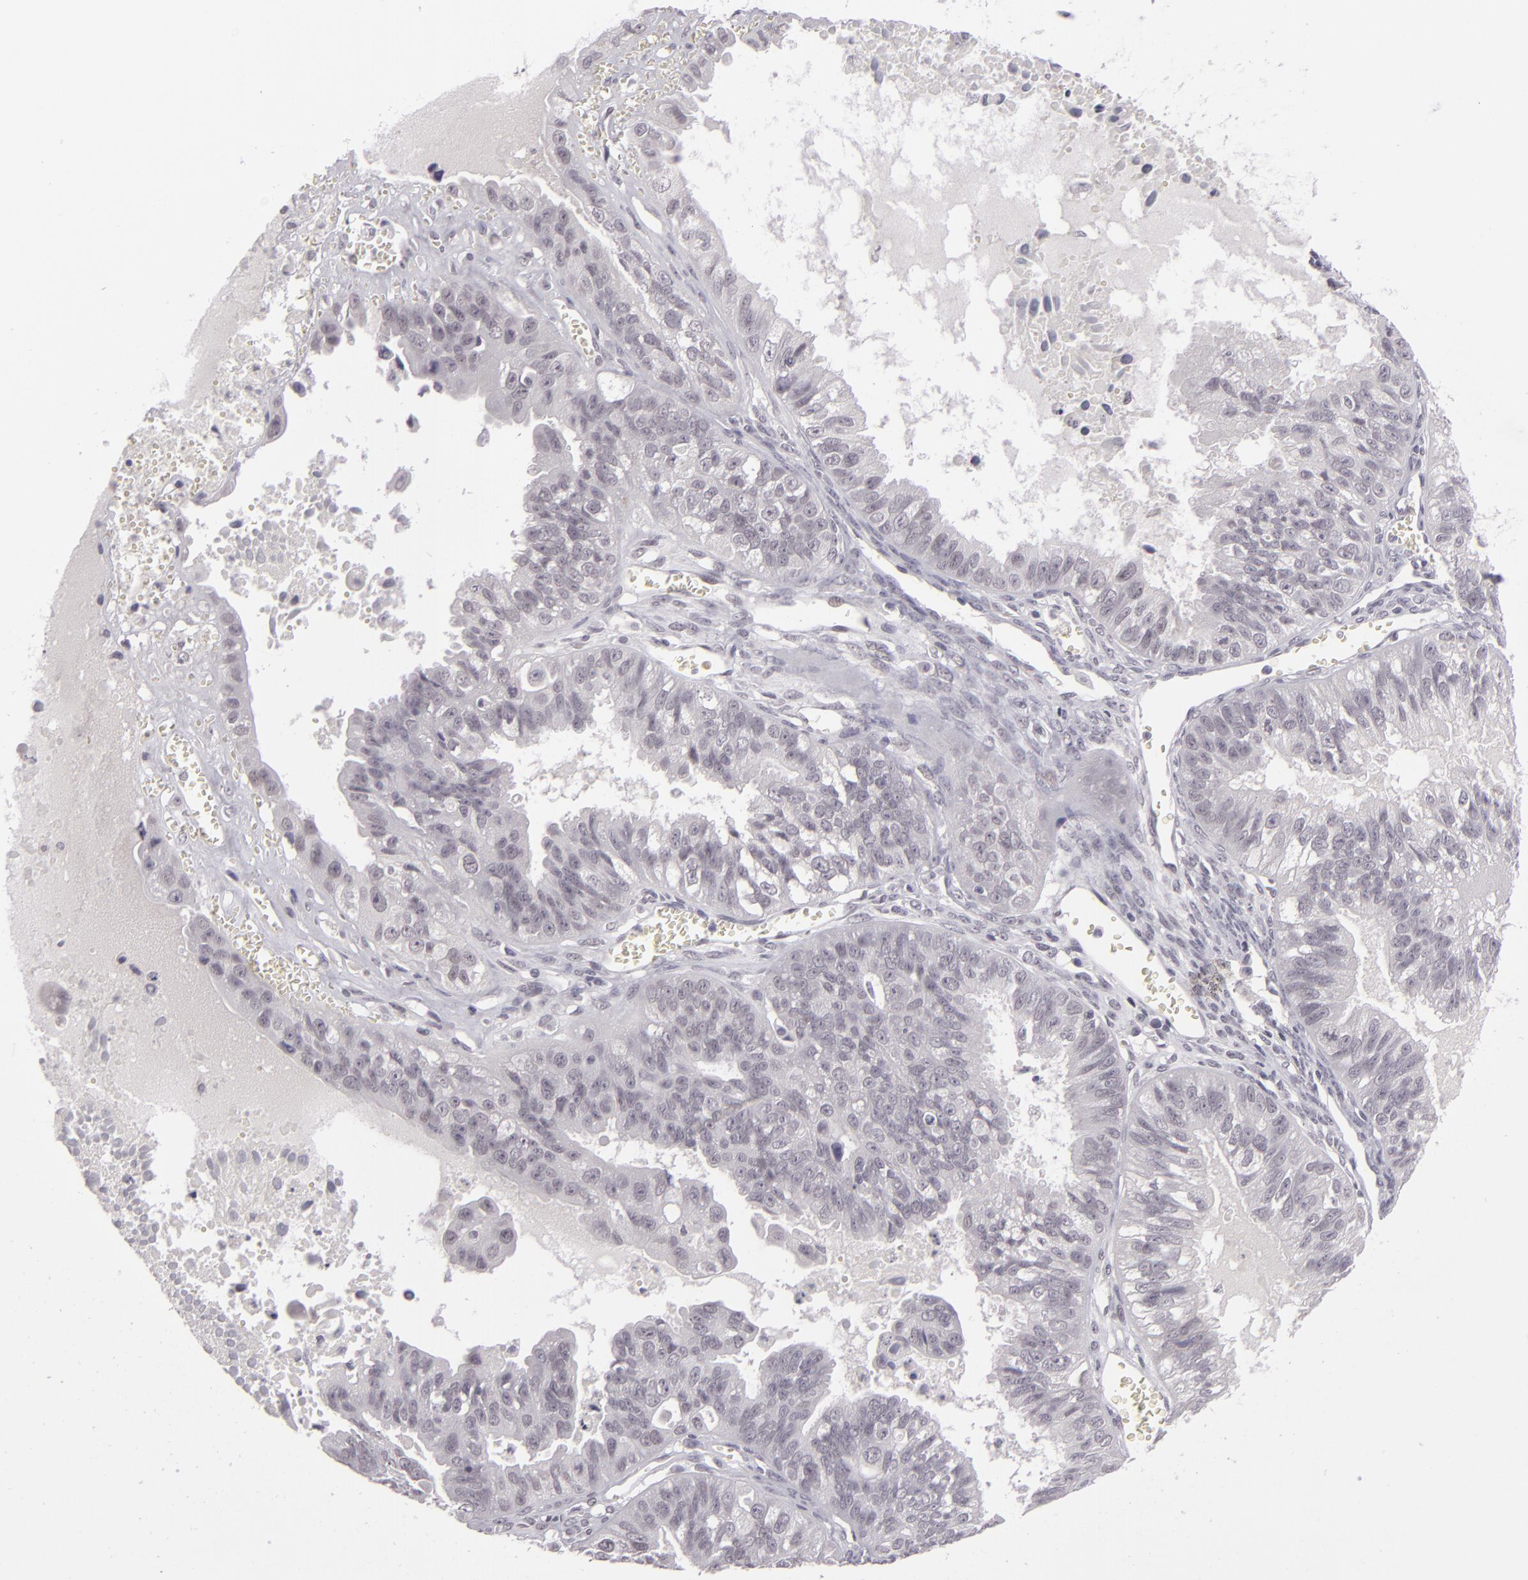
{"staining": {"intensity": "negative", "quantity": "none", "location": "none"}, "tissue": "ovarian cancer", "cell_type": "Tumor cells", "image_type": "cancer", "snomed": [{"axis": "morphology", "description": "Carcinoma, endometroid"}, {"axis": "topography", "description": "Ovary"}], "caption": "Human ovarian endometroid carcinoma stained for a protein using IHC demonstrates no expression in tumor cells.", "gene": "ZNF205", "patient": {"sex": "female", "age": 85}}